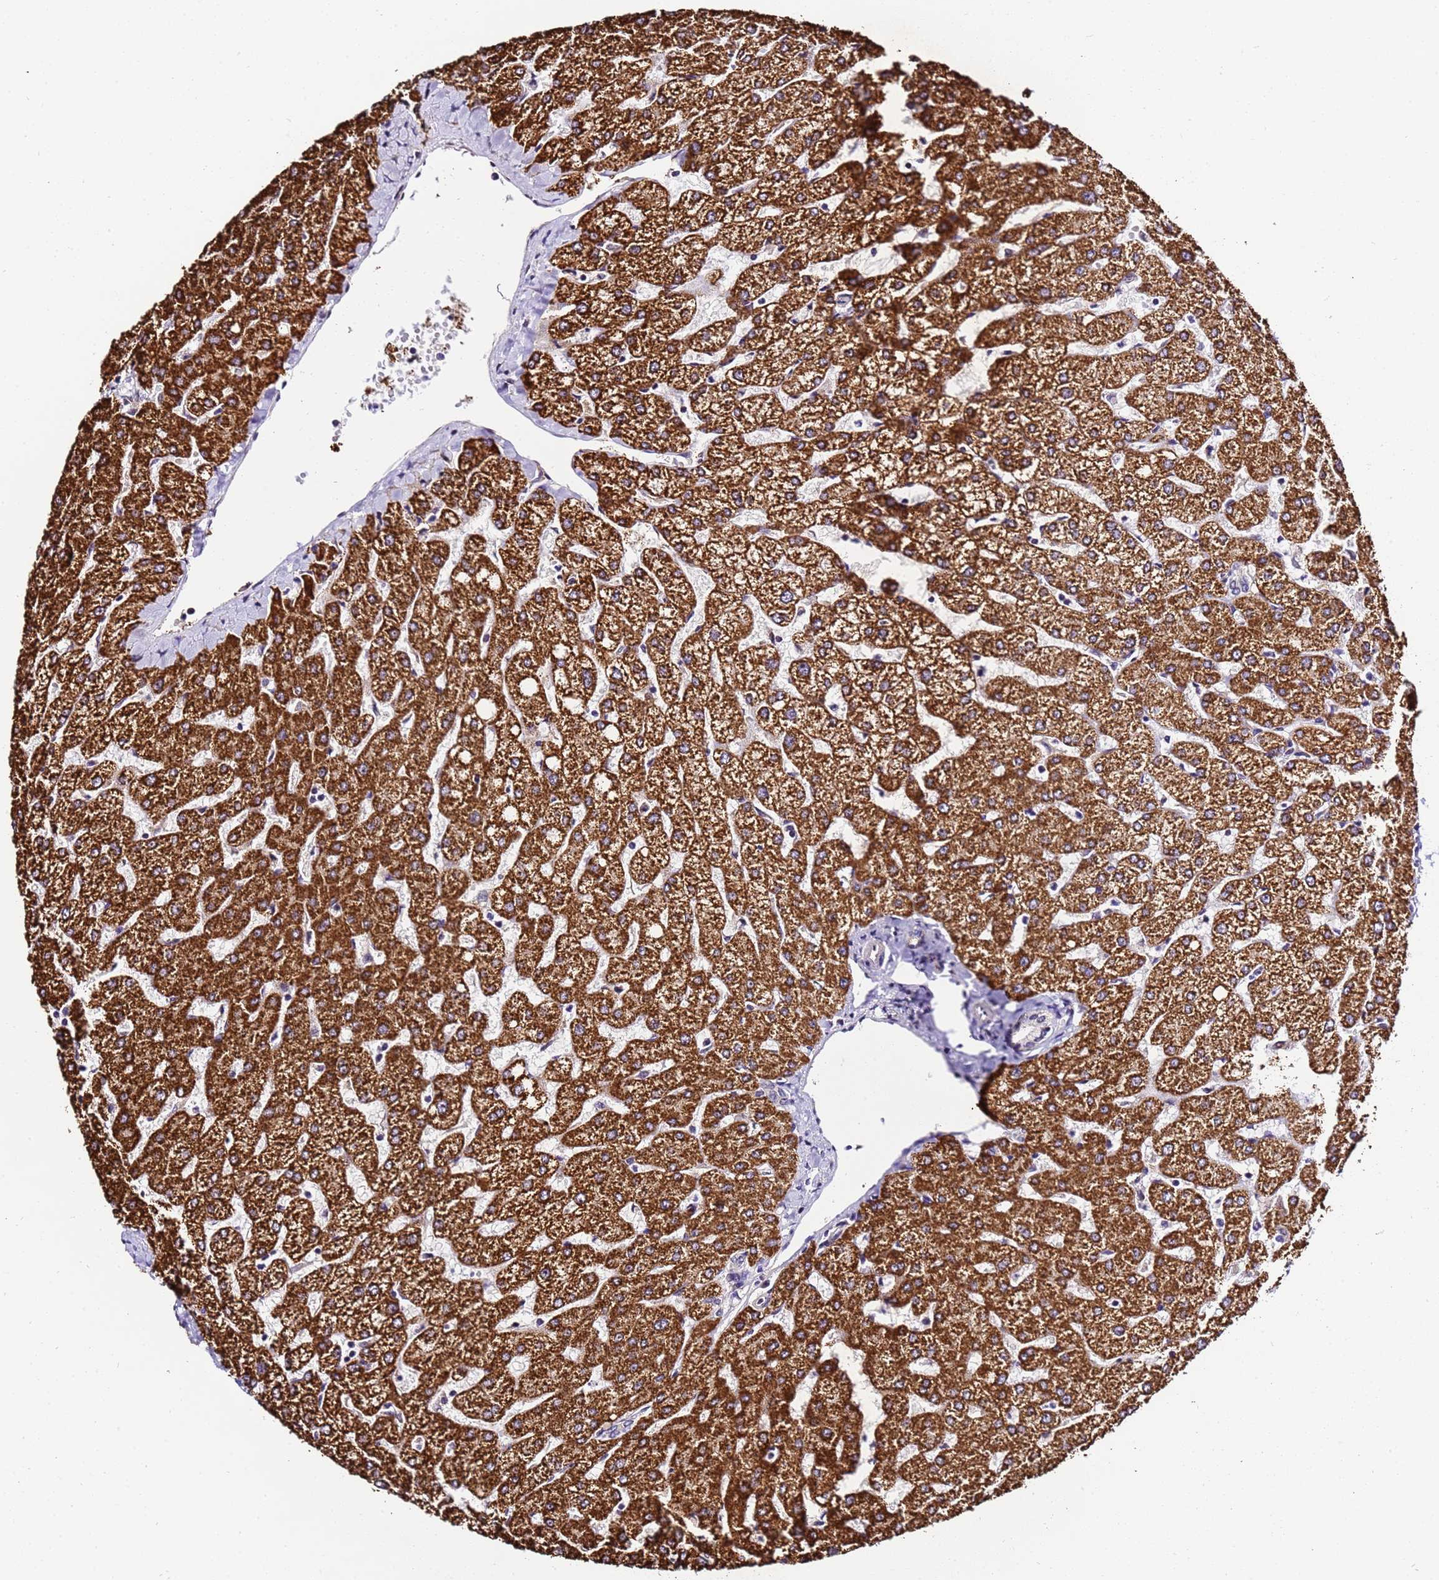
{"staining": {"intensity": "negative", "quantity": "none", "location": "none"}, "tissue": "liver", "cell_type": "Cholangiocytes", "image_type": "normal", "snomed": [{"axis": "morphology", "description": "Normal tissue, NOS"}, {"axis": "topography", "description": "Liver"}], "caption": "Micrograph shows no protein positivity in cholangiocytes of unremarkable liver. The staining was performed using DAB (3,3'-diaminobenzidine) to visualize the protein expression in brown, while the nuclei were stained in blue with hematoxylin (Magnification: 20x).", "gene": "SLX4IP", "patient": {"sex": "female", "age": 54}}